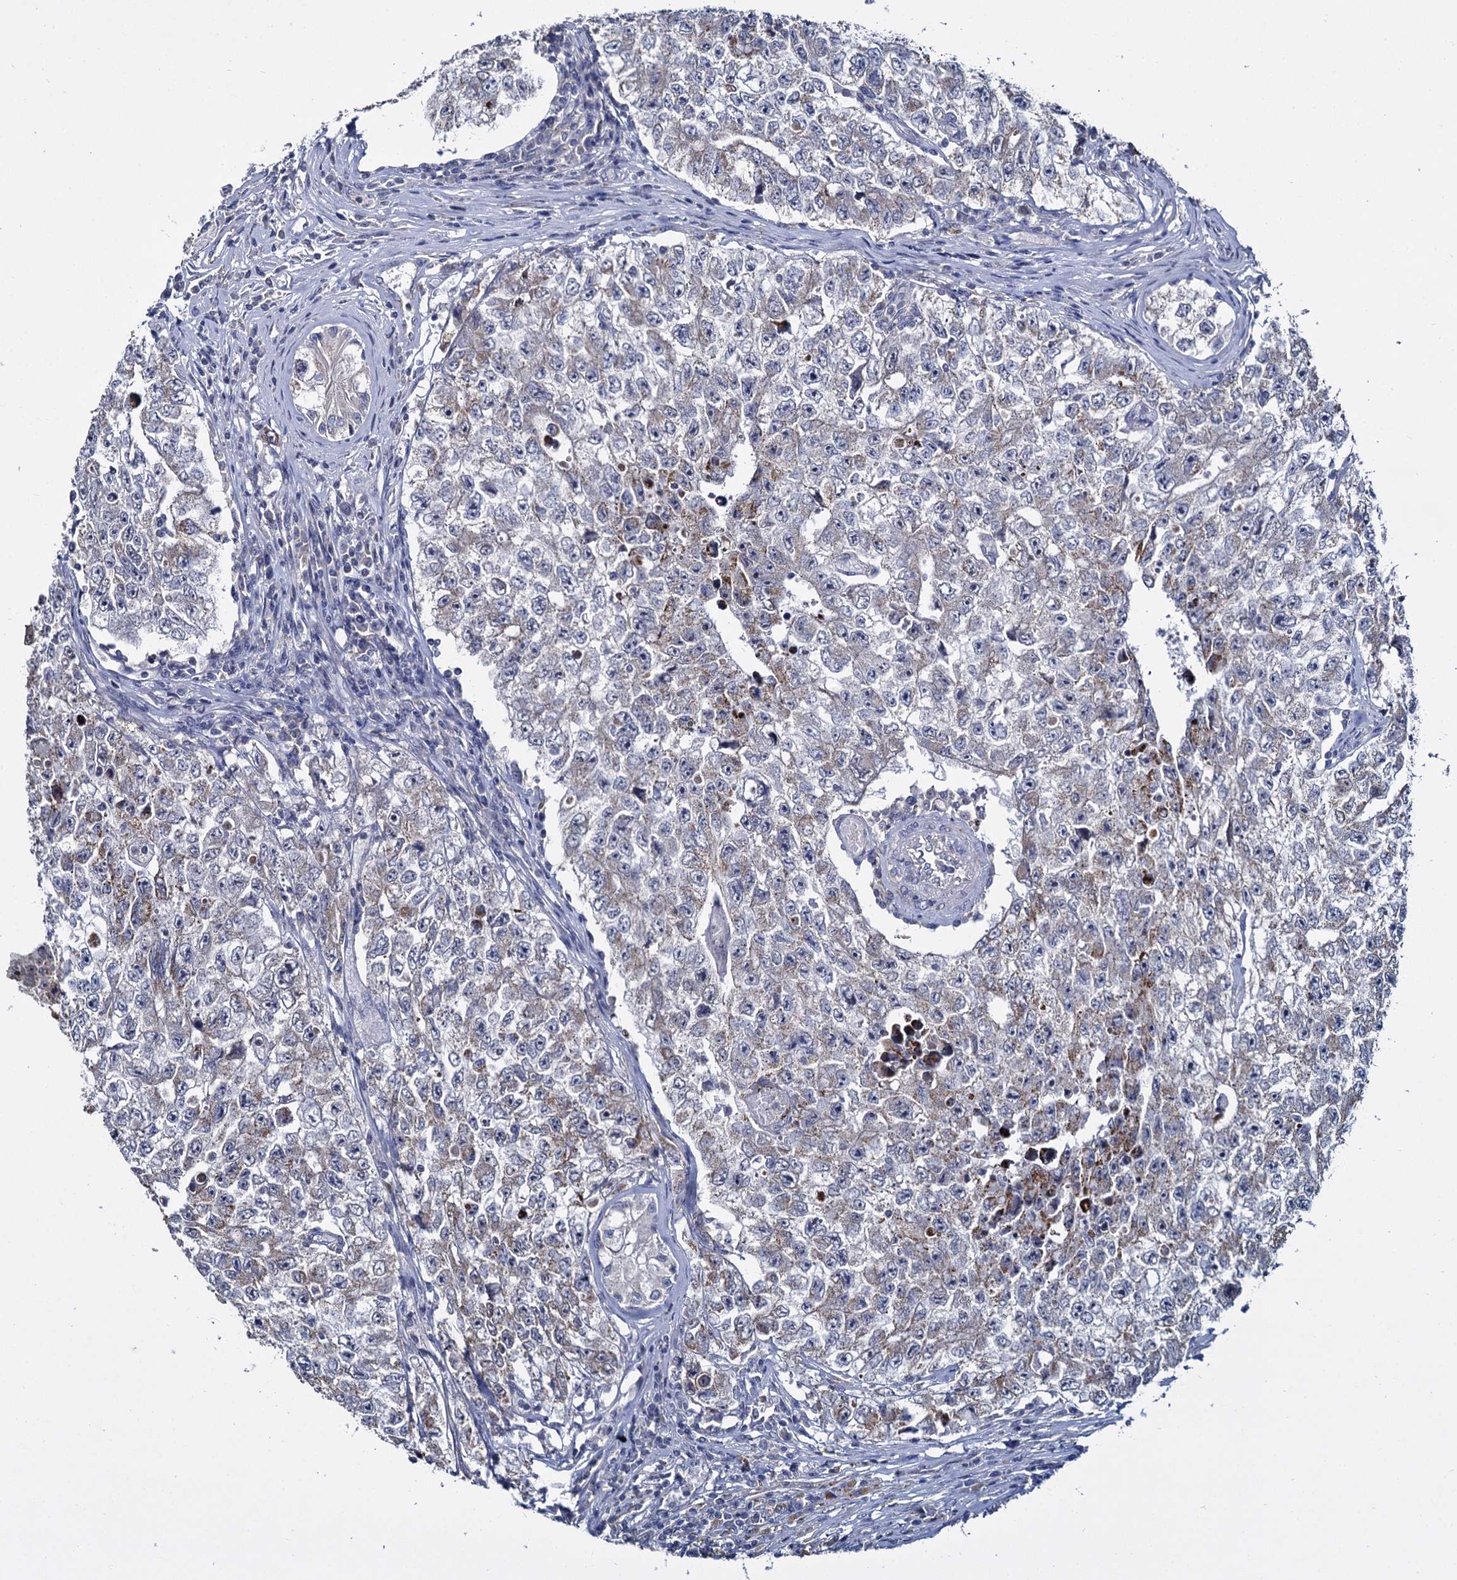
{"staining": {"intensity": "negative", "quantity": "none", "location": "none"}, "tissue": "testis cancer", "cell_type": "Tumor cells", "image_type": "cancer", "snomed": [{"axis": "morphology", "description": "Carcinoma, Embryonal, NOS"}, {"axis": "topography", "description": "Testis"}], "caption": "A high-resolution image shows IHC staining of testis embryonal carcinoma, which displays no significant expression in tumor cells.", "gene": "RPUSD4", "patient": {"sex": "male", "age": 17}}